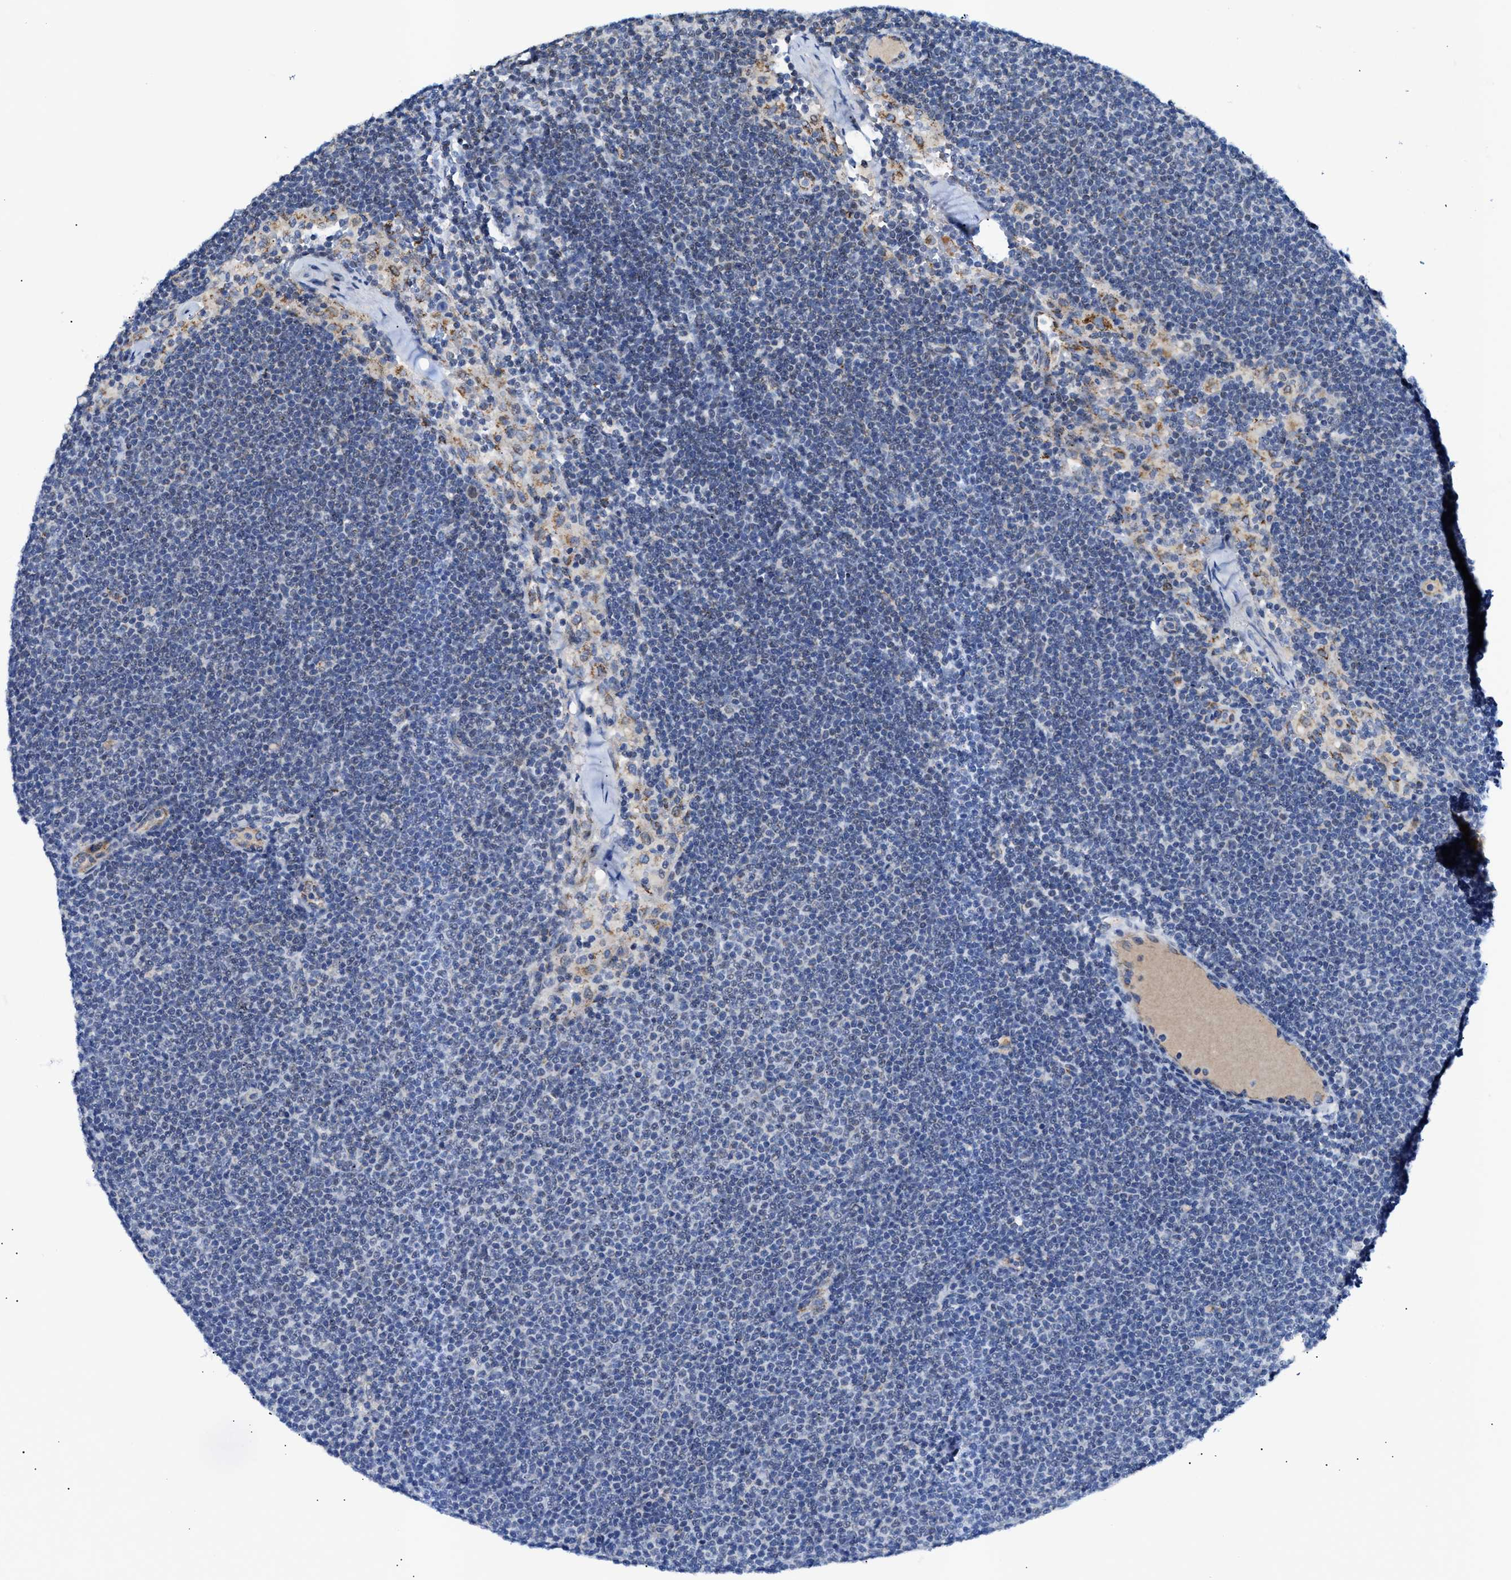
{"staining": {"intensity": "negative", "quantity": "none", "location": "none"}, "tissue": "lymphoma", "cell_type": "Tumor cells", "image_type": "cancer", "snomed": [{"axis": "morphology", "description": "Malignant lymphoma, non-Hodgkin's type, Low grade"}, {"axis": "topography", "description": "Lymph node"}], "caption": "Tumor cells show no significant protein positivity in low-grade malignant lymphoma, non-Hodgkin's type.", "gene": "JAG1", "patient": {"sex": "female", "age": 53}}